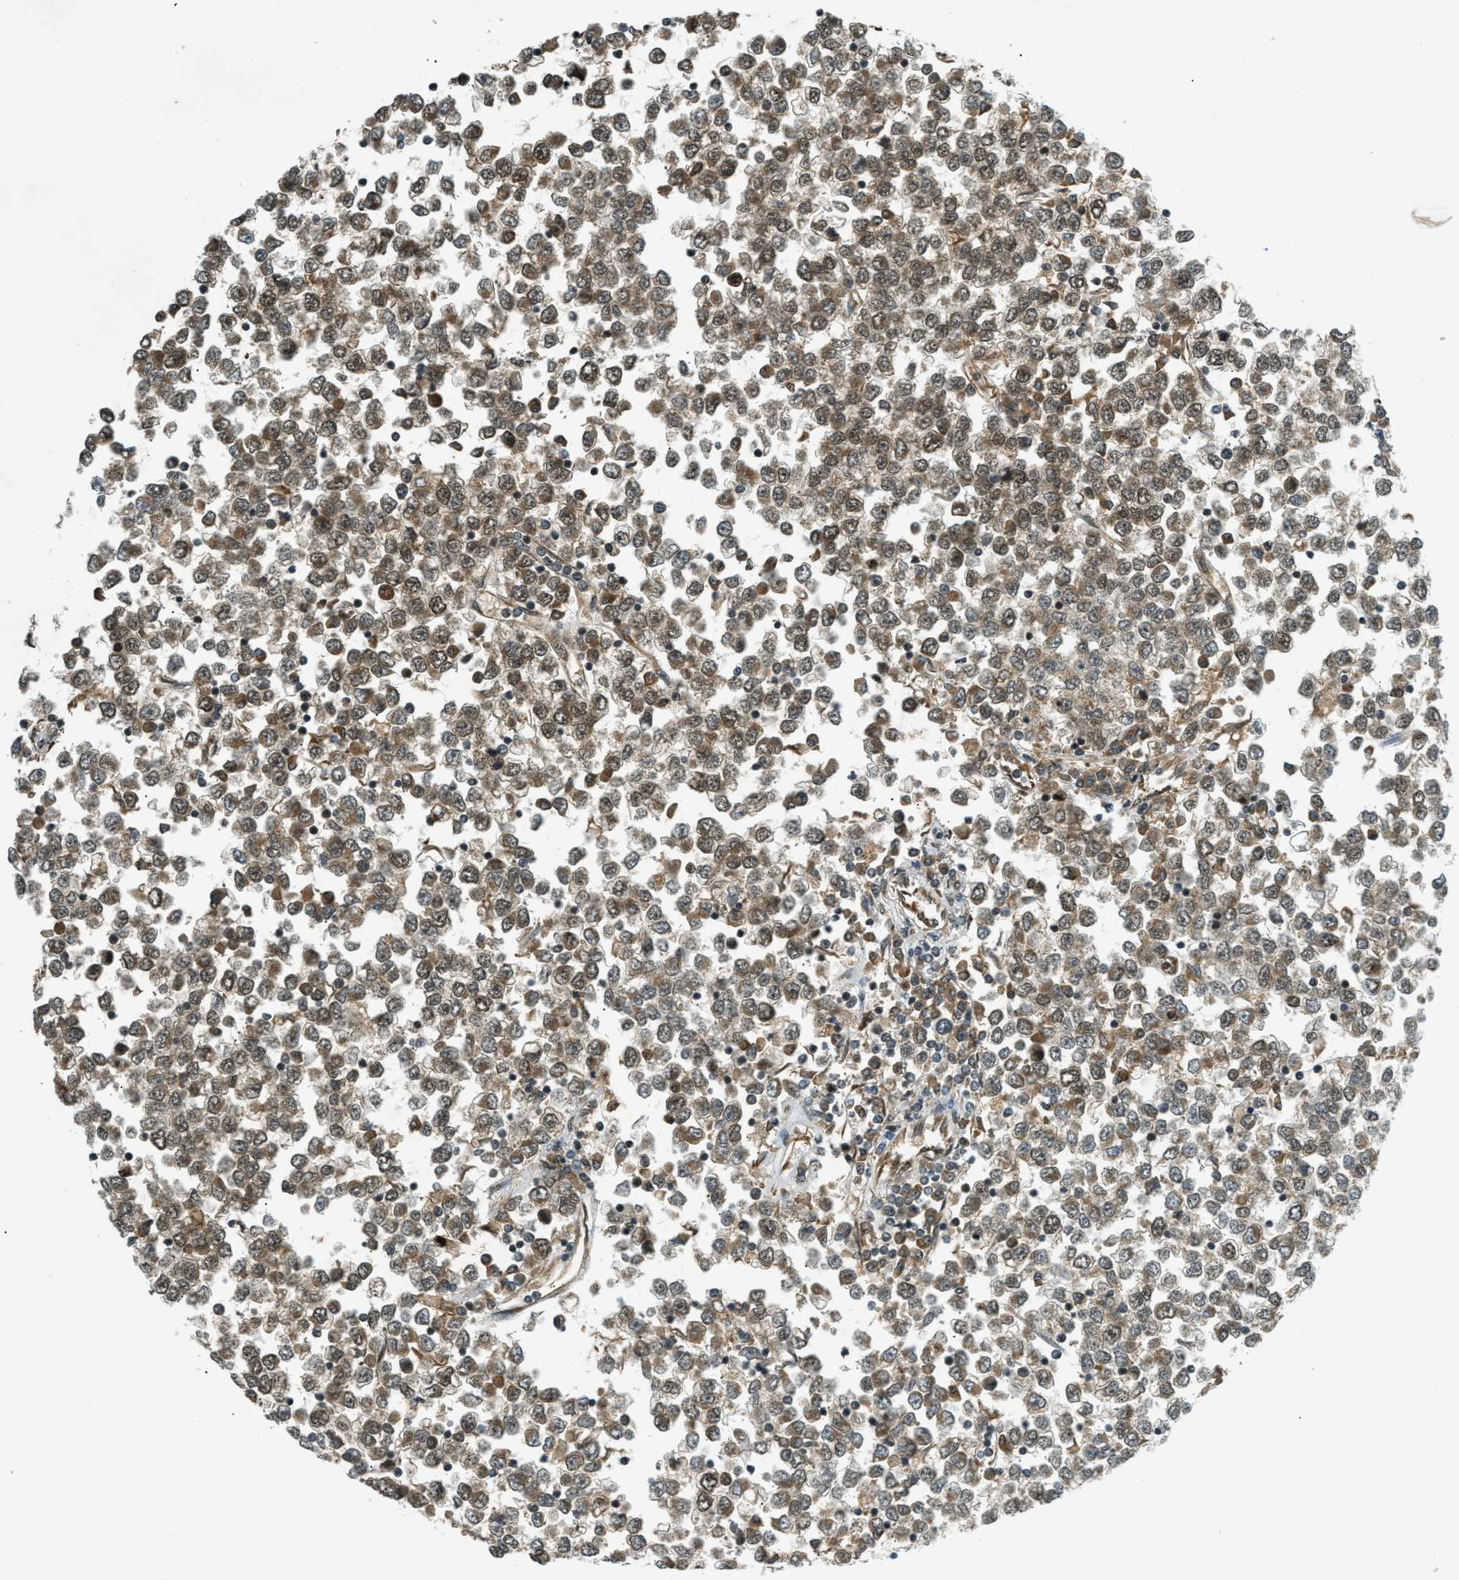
{"staining": {"intensity": "moderate", "quantity": "25%-75%", "location": "cytoplasmic/membranous"}, "tissue": "testis cancer", "cell_type": "Tumor cells", "image_type": "cancer", "snomed": [{"axis": "morphology", "description": "Seminoma, NOS"}, {"axis": "topography", "description": "Testis"}], "caption": "Moderate cytoplasmic/membranous expression for a protein is present in about 25%-75% of tumor cells of testis seminoma using IHC.", "gene": "EIF2AK3", "patient": {"sex": "male", "age": 65}}